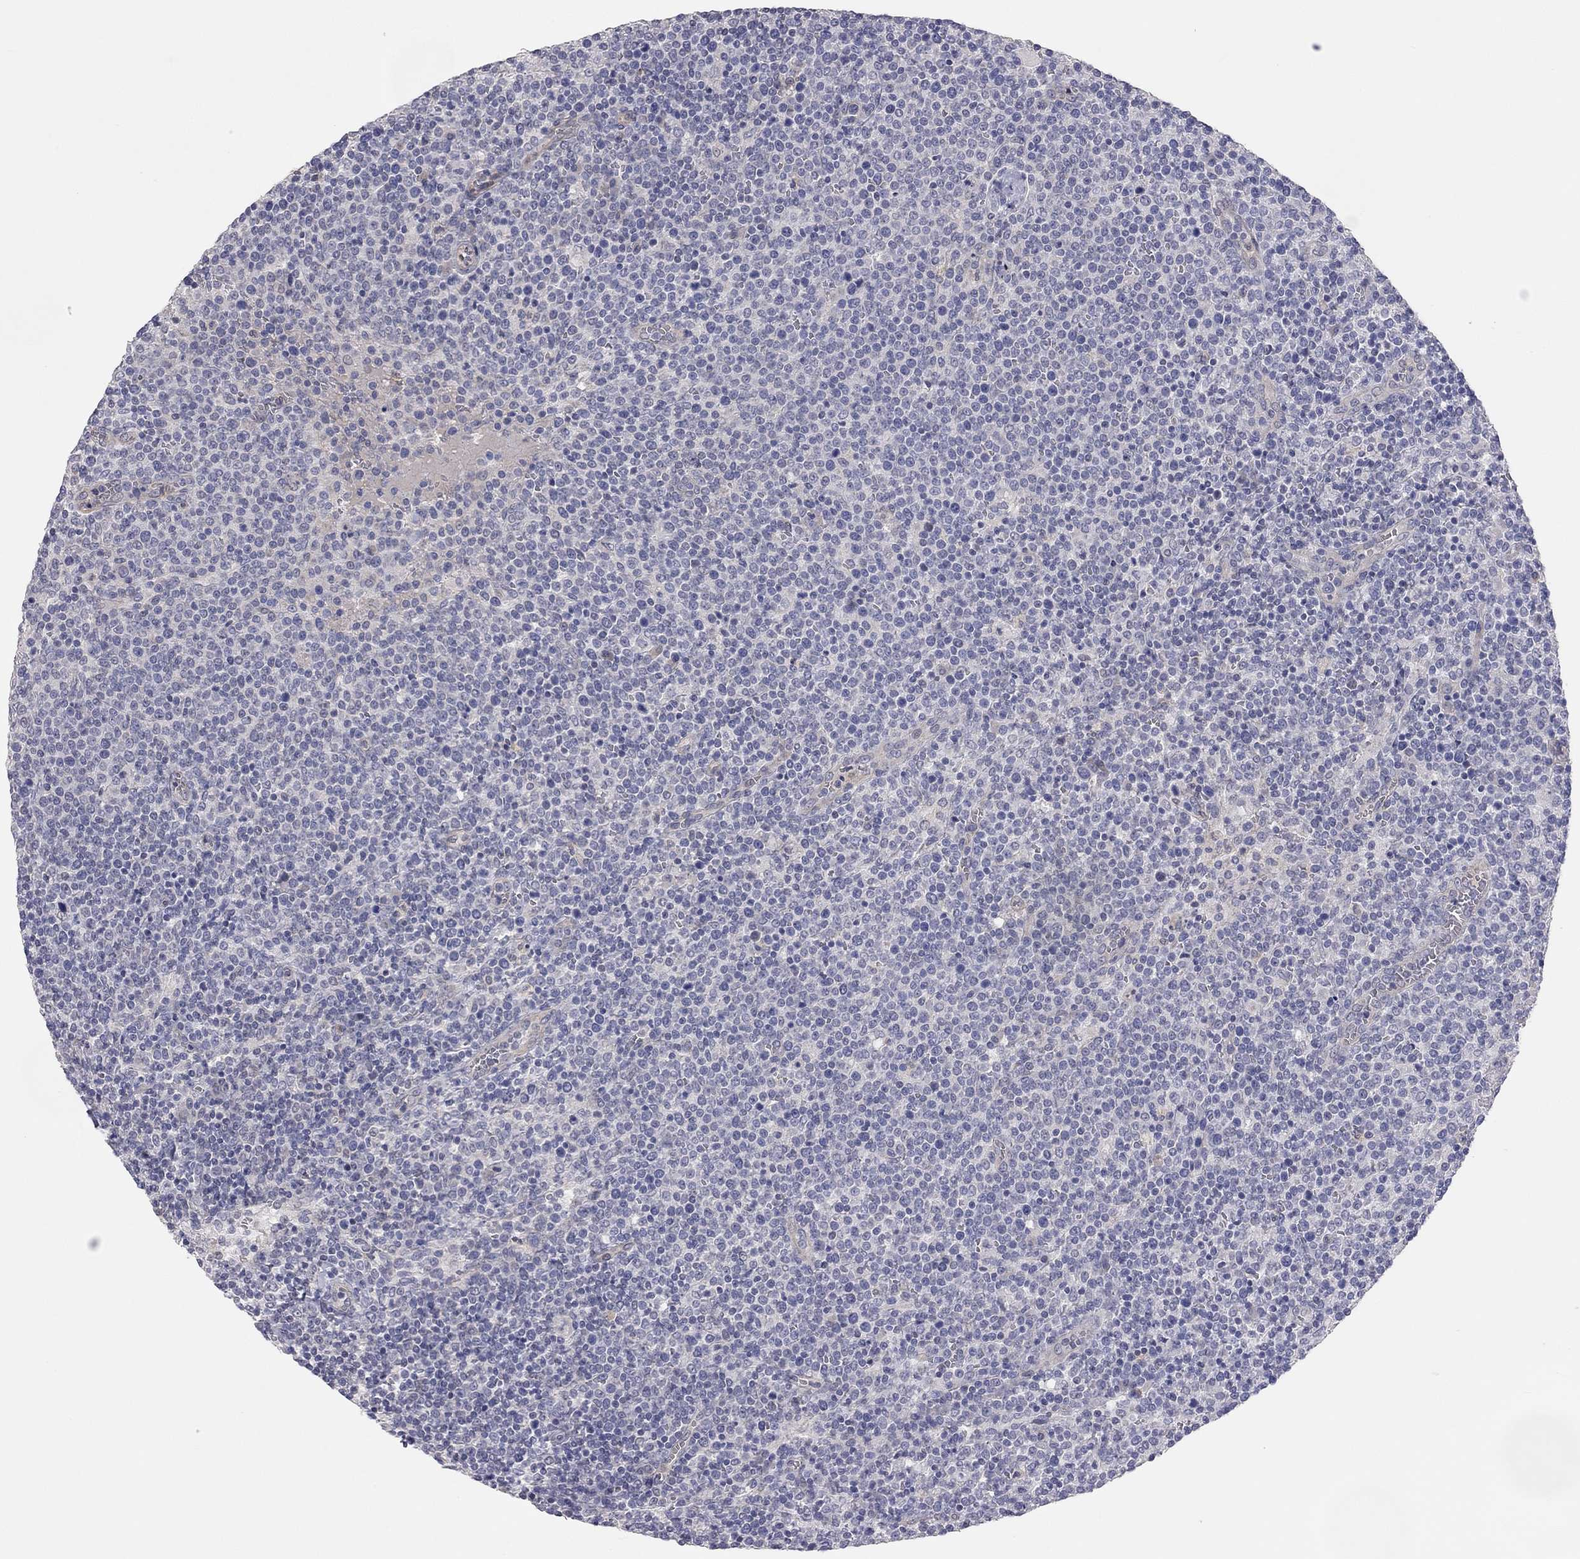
{"staining": {"intensity": "negative", "quantity": "none", "location": "none"}, "tissue": "lymphoma", "cell_type": "Tumor cells", "image_type": "cancer", "snomed": [{"axis": "morphology", "description": "Malignant lymphoma, non-Hodgkin's type, High grade"}, {"axis": "topography", "description": "Lymph node"}], "caption": "The micrograph displays no staining of tumor cells in malignant lymphoma, non-Hodgkin's type (high-grade).", "gene": "KCNB1", "patient": {"sex": "male", "age": 61}}